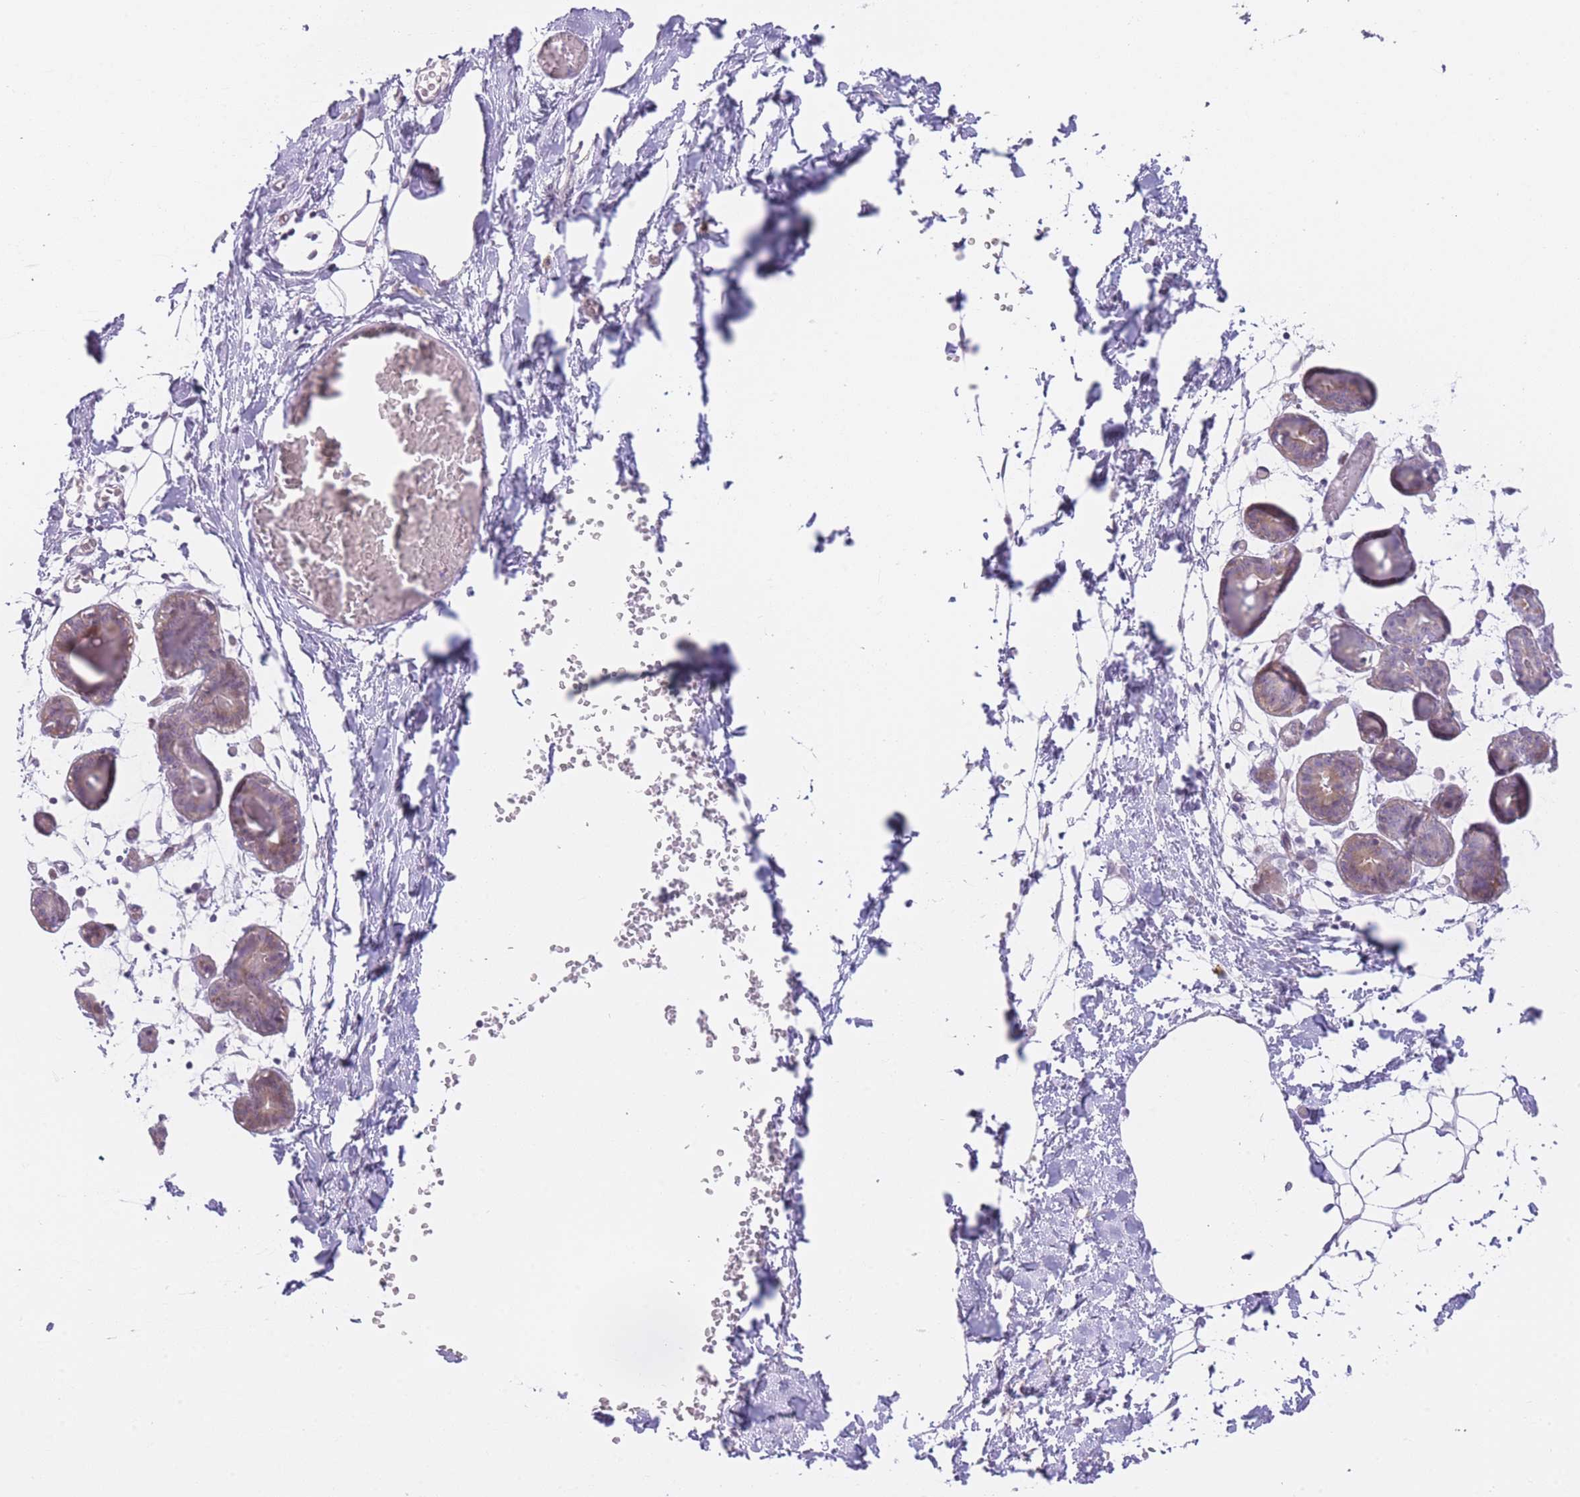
{"staining": {"intensity": "negative", "quantity": "none", "location": "none"}, "tissue": "breast", "cell_type": "Adipocytes", "image_type": "normal", "snomed": [{"axis": "morphology", "description": "Normal tissue, NOS"}, {"axis": "topography", "description": "Breast"}], "caption": "Immunohistochemistry micrograph of benign human breast stained for a protein (brown), which shows no staining in adipocytes. Brightfield microscopy of immunohistochemistry stained with DAB (3,3'-diaminobenzidine) (brown) and hematoxylin (blue), captured at high magnification.", "gene": "IMPG1", "patient": {"sex": "female", "age": 27}}